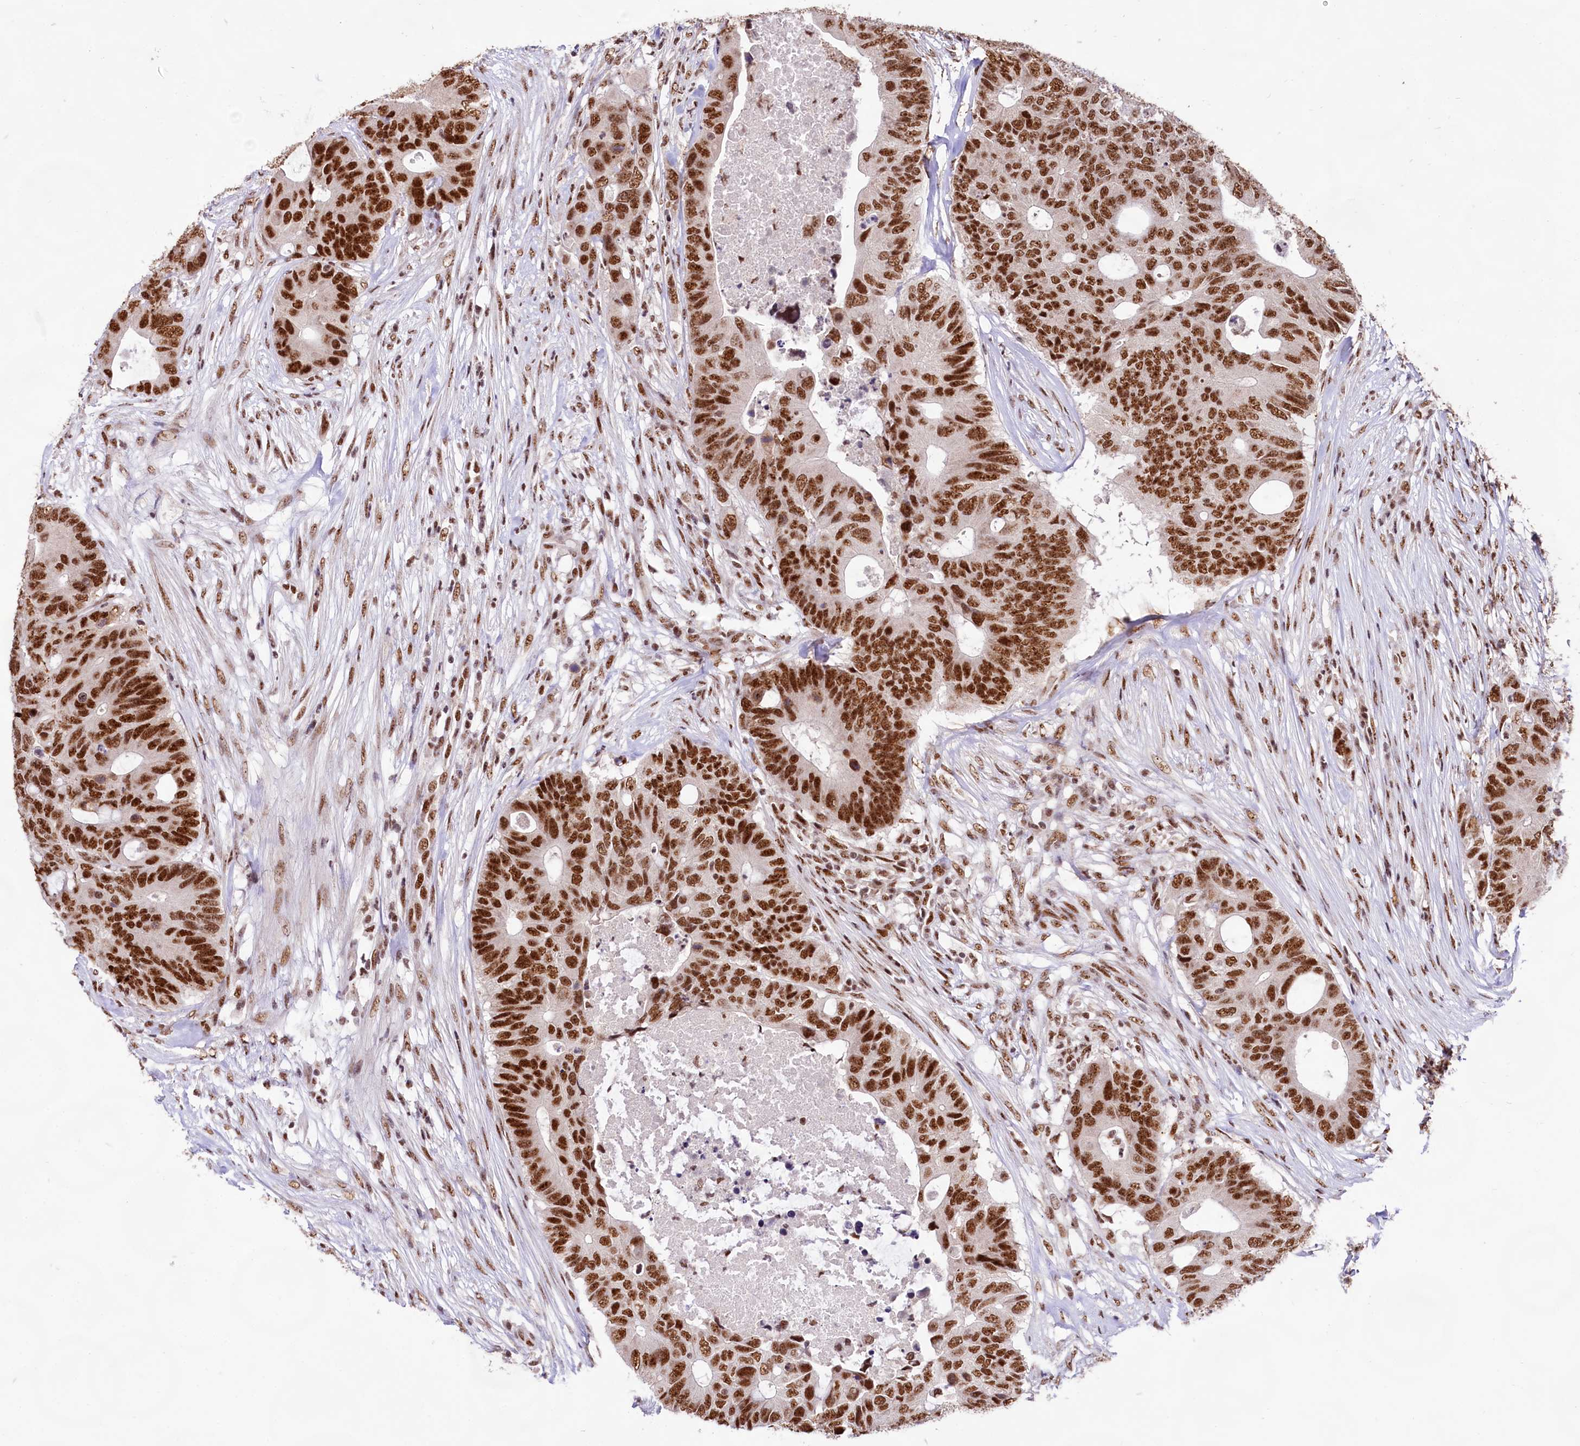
{"staining": {"intensity": "strong", "quantity": ">75%", "location": "nuclear"}, "tissue": "colorectal cancer", "cell_type": "Tumor cells", "image_type": "cancer", "snomed": [{"axis": "morphology", "description": "Adenocarcinoma, NOS"}, {"axis": "topography", "description": "Colon"}], "caption": "This photomicrograph displays immunohistochemistry (IHC) staining of colorectal cancer, with high strong nuclear positivity in approximately >75% of tumor cells.", "gene": "HIRA", "patient": {"sex": "male", "age": 71}}